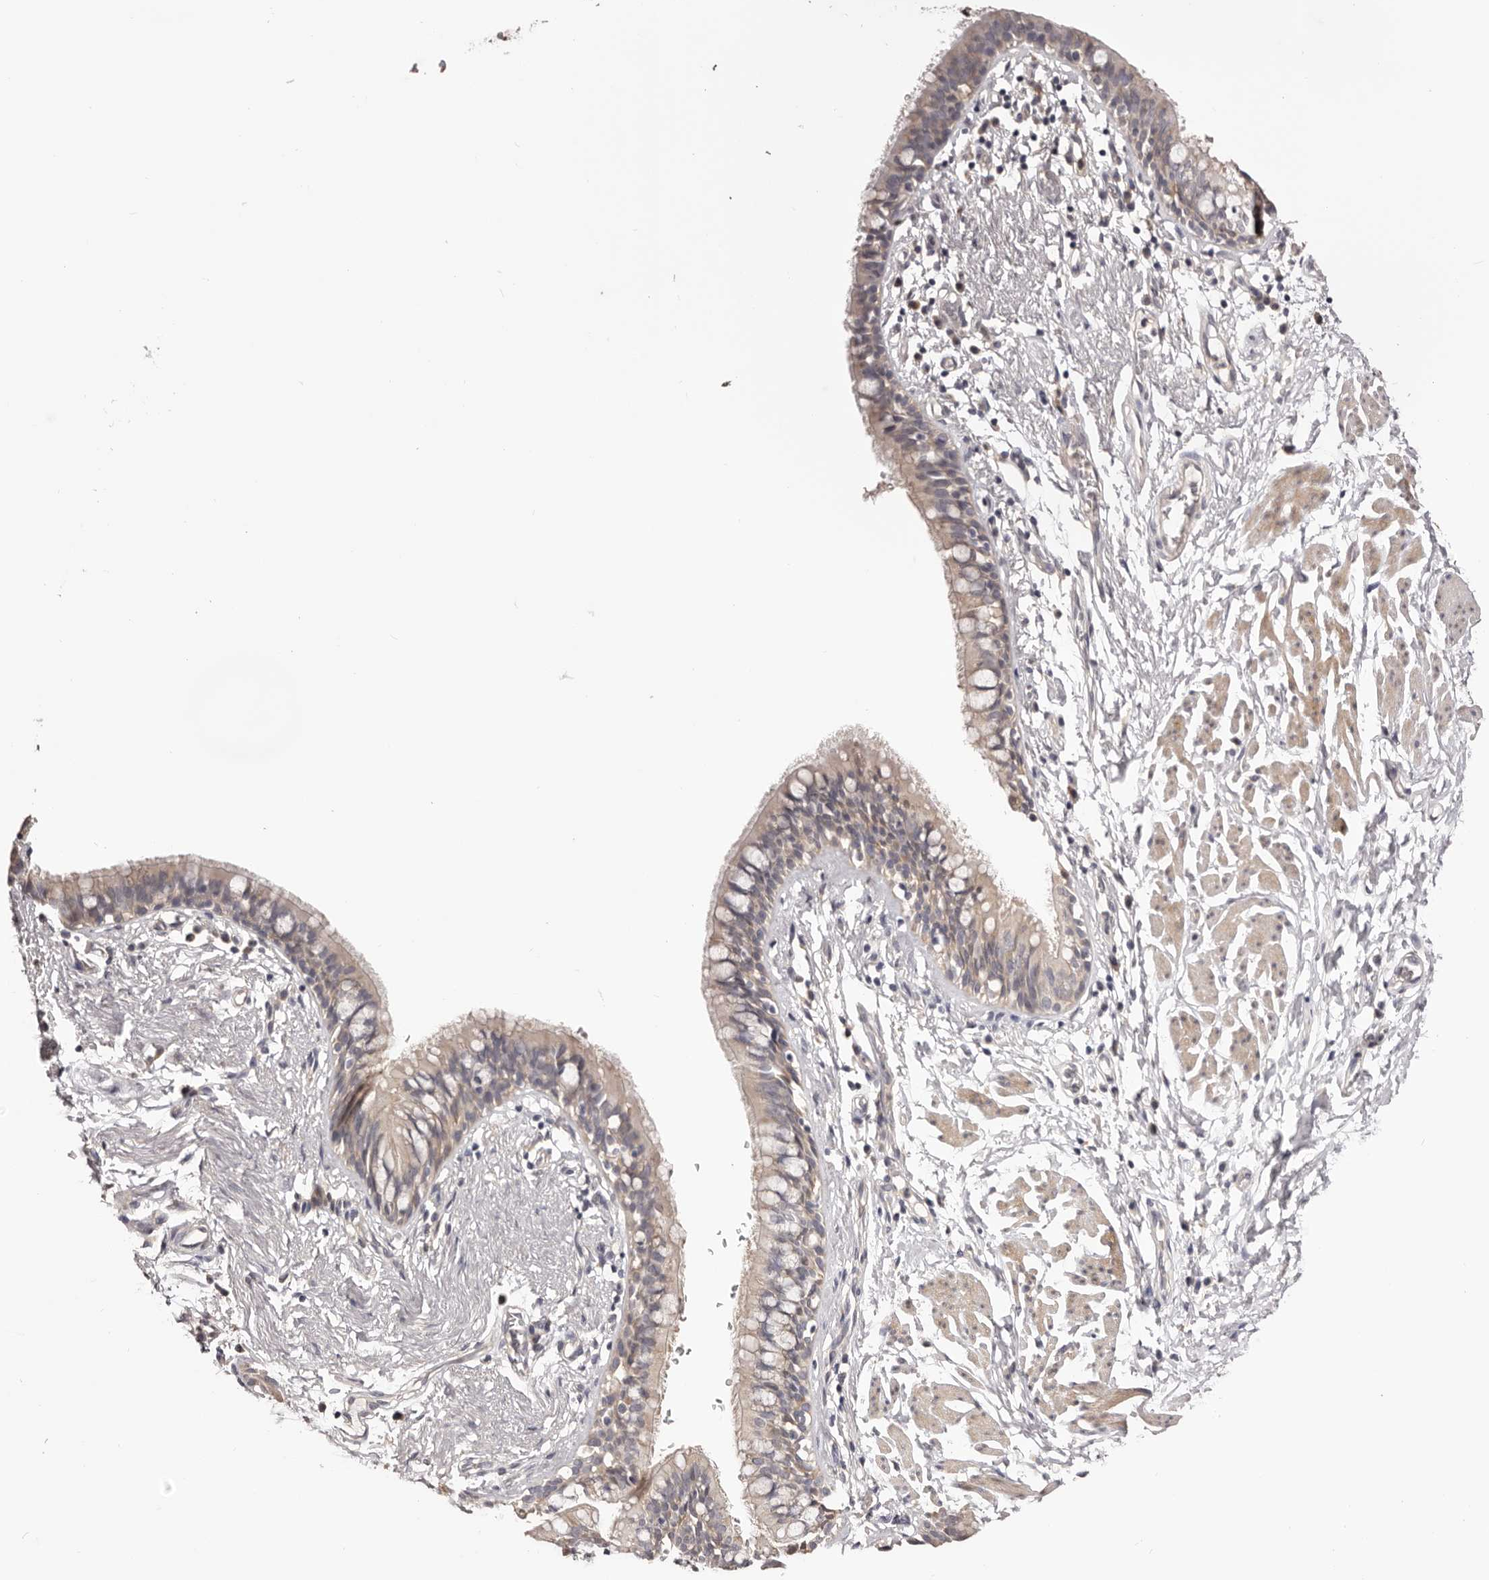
{"staining": {"intensity": "weak", "quantity": "25%-75%", "location": "cytoplasmic/membranous"}, "tissue": "bronchus", "cell_type": "Respiratory epithelial cells", "image_type": "normal", "snomed": [{"axis": "morphology", "description": "Normal tissue, NOS"}, {"axis": "topography", "description": "Cartilage tissue"}, {"axis": "topography", "description": "Bronchus"}], "caption": "This histopathology image displays immunohistochemistry (IHC) staining of unremarkable bronchus, with low weak cytoplasmic/membranous staining in approximately 25%-75% of respiratory epithelial cells.", "gene": "KCNJ8", "patient": {"sex": "female", "age": 36}}